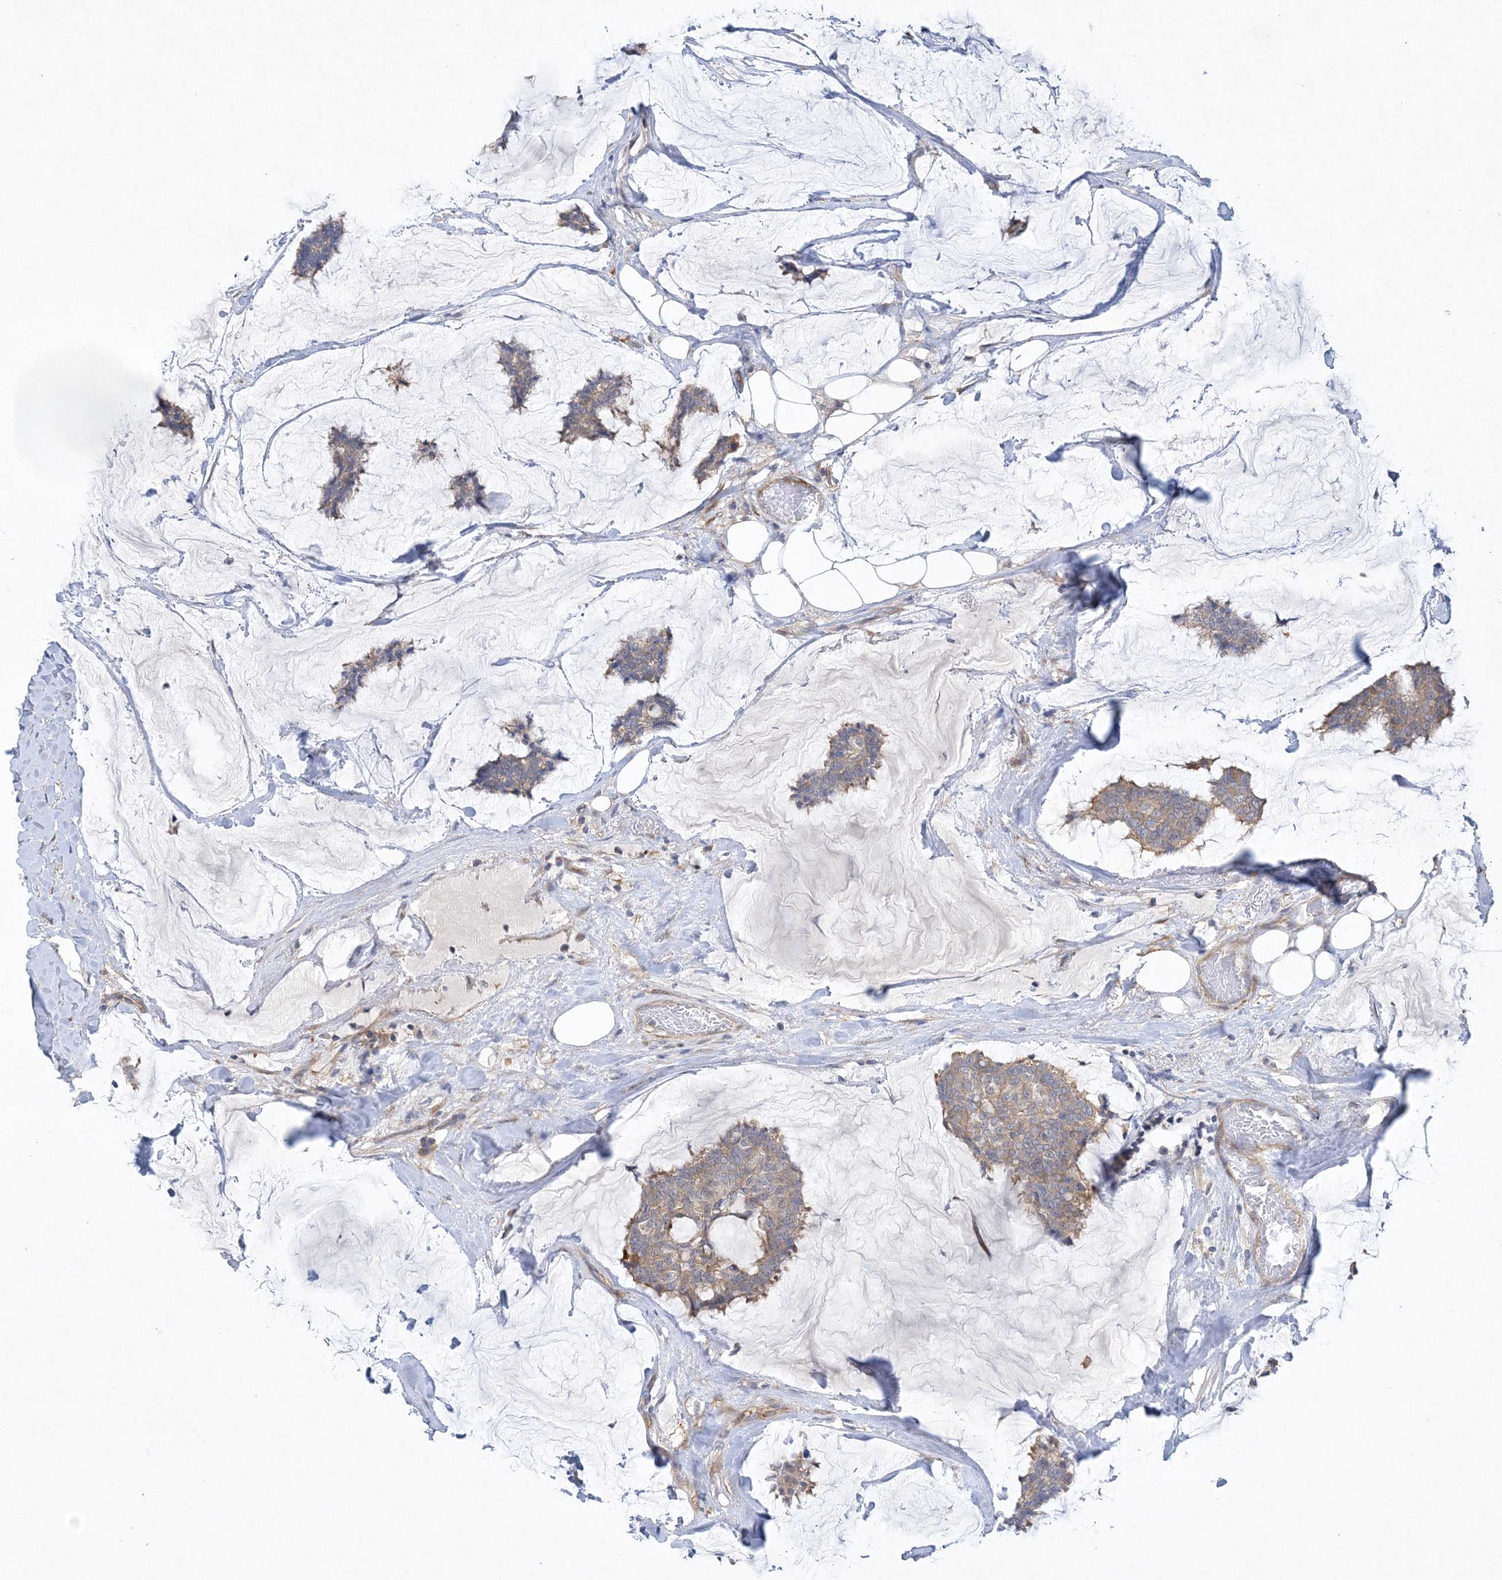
{"staining": {"intensity": "weak", "quantity": ">75%", "location": "cytoplasmic/membranous"}, "tissue": "breast cancer", "cell_type": "Tumor cells", "image_type": "cancer", "snomed": [{"axis": "morphology", "description": "Duct carcinoma"}, {"axis": "topography", "description": "Breast"}], "caption": "Immunohistochemical staining of human breast invasive ductal carcinoma demonstrates low levels of weak cytoplasmic/membranous protein staining in about >75% of tumor cells.", "gene": "MAP4K5", "patient": {"sex": "female", "age": 93}}